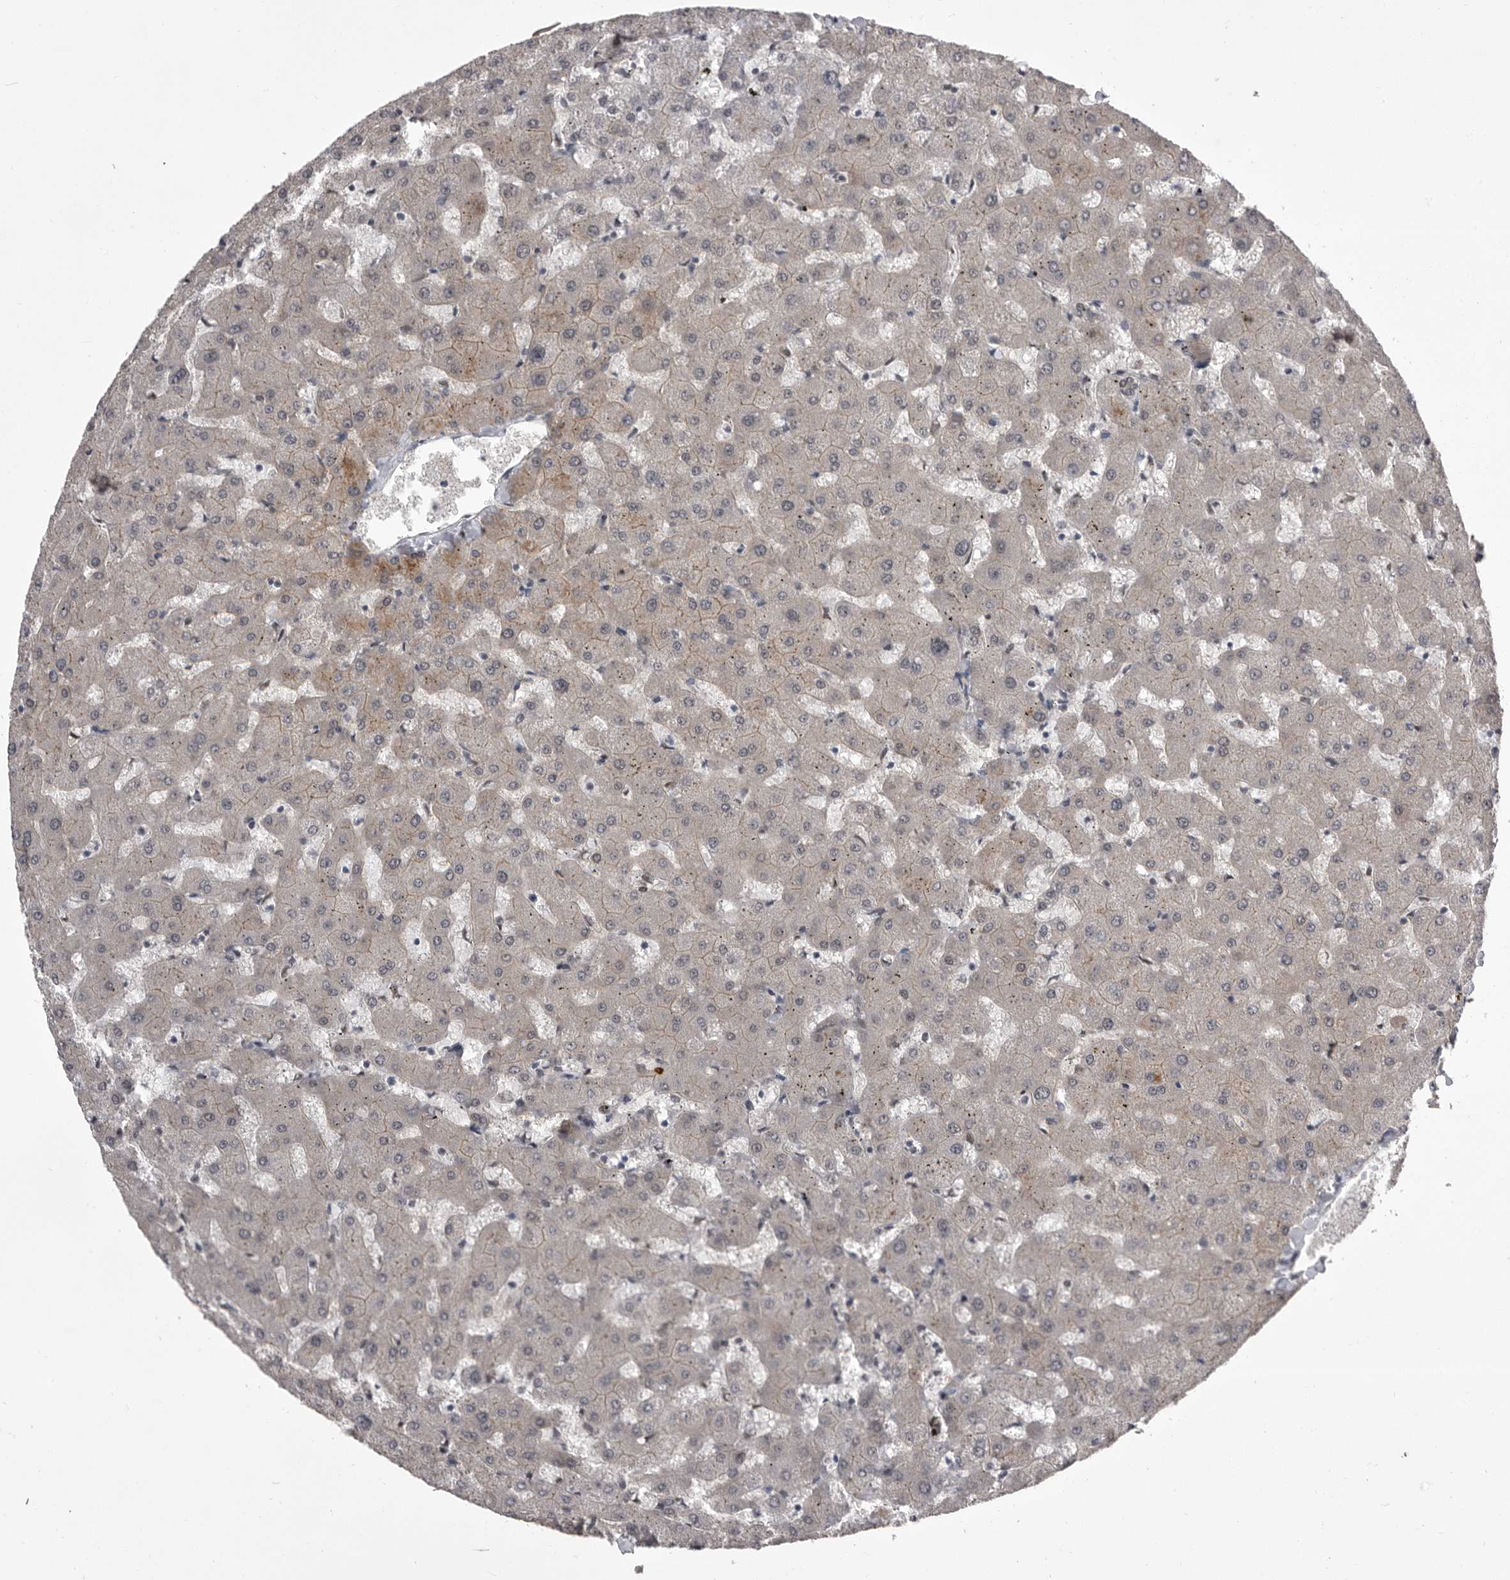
{"staining": {"intensity": "weak", "quantity": "<25%", "location": "cytoplasmic/membranous,nuclear"}, "tissue": "liver", "cell_type": "Cholangiocytes", "image_type": "normal", "snomed": [{"axis": "morphology", "description": "Normal tissue, NOS"}, {"axis": "topography", "description": "Liver"}], "caption": "This is an immunohistochemistry (IHC) image of unremarkable human liver. There is no expression in cholangiocytes.", "gene": "PRPF3", "patient": {"sex": "female", "age": 63}}